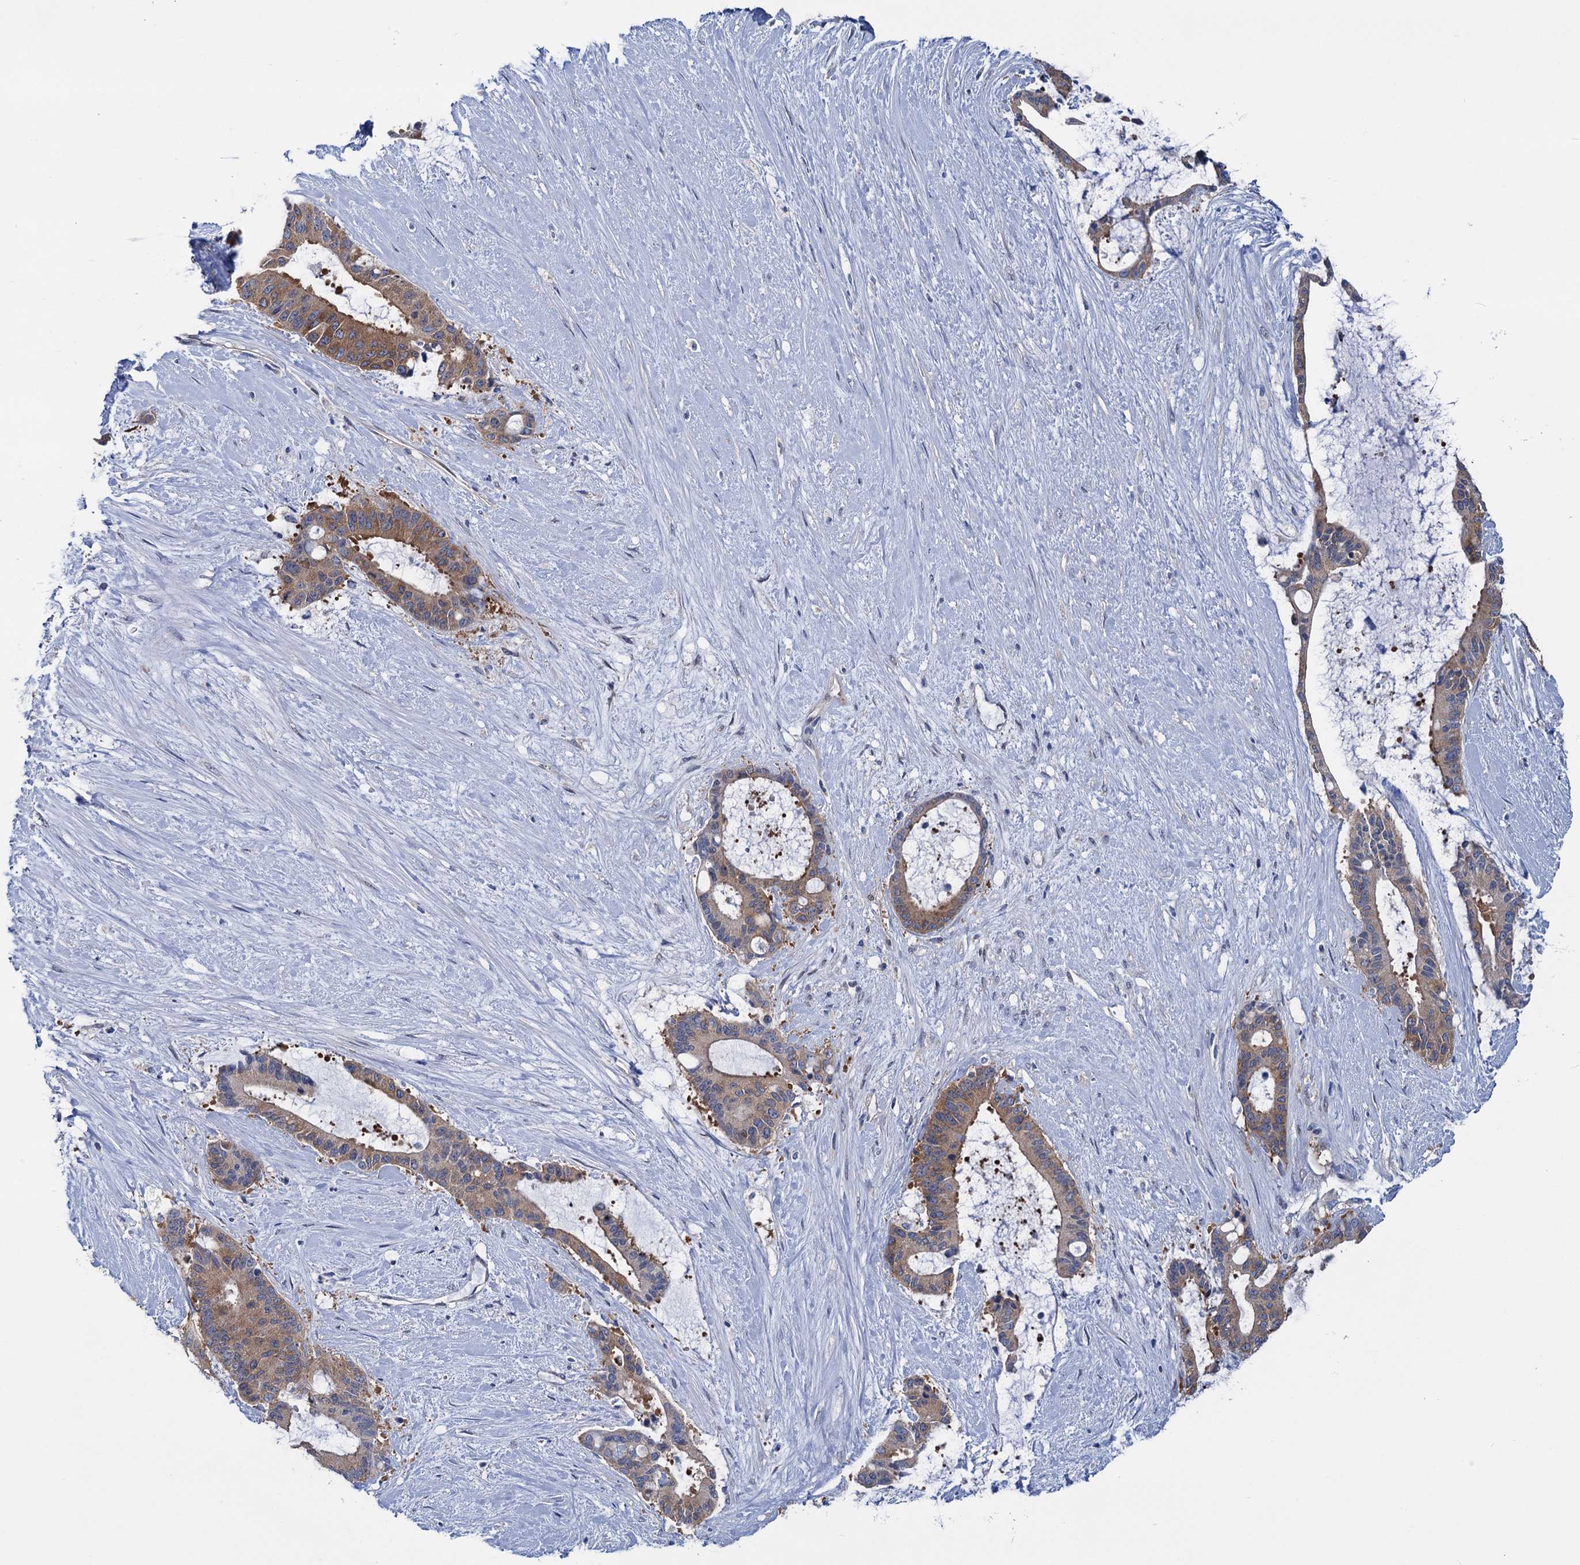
{"staining": {"intensity": "moderate", "quantity": ">75%", "location": "cytoplasmic/membranous"}, "tissue": "liver cancer", "cell_type": "Tumor cells", "image_type": "cancer", "snomed": [{"axis": "morphology", "description": "Normal tissue, NOS"}, {"axis": "morphology", "description": "Cholangiocarcinoma"}, {"axis": "topography", "description": "Liver"}, {"axis": "topography", "description": "Peripheral nerve tissue"}], "caption": "Protein staining reveals moderate cytoplasmic/membranous positivity in approximately >75% of tumor cells in cholangiocarcinoma (liver).", "gene": "ZNRD2", "patient": {"sex": "female", "age": 73}}